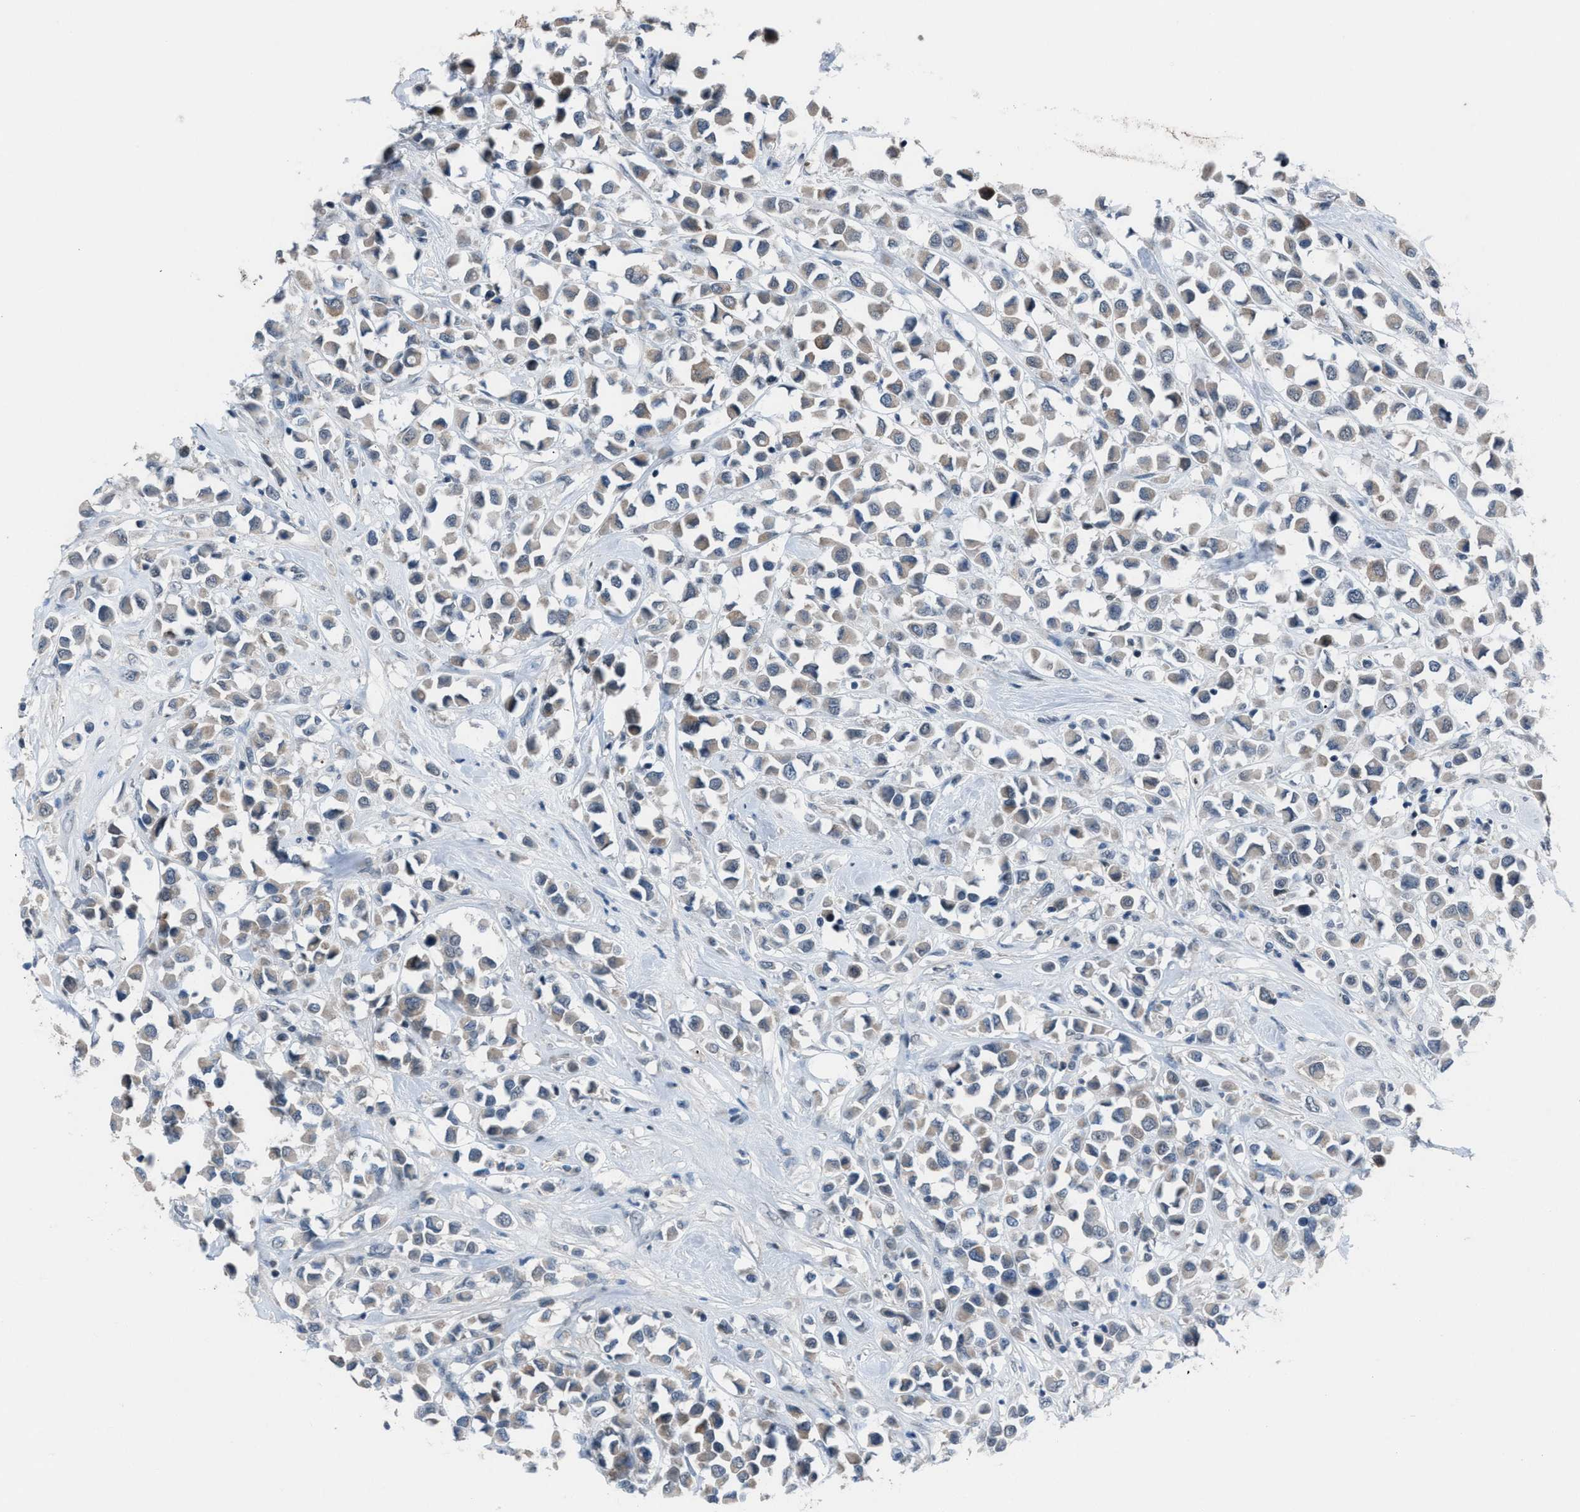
{"staining": {"intensity": "weak", "quantity": "<25%", "location": "cytoplasmic/membranous"}, "tissue": "breast cancer", "cell_type": "Tumor cells", "image_type": "cancer", "snomed": [{"axis": "morphology", "description": "Duct carcinoma"}, {"axis": "topography", "description": "Breast"}], "caption": "Immunohistochemical staining of human breast cancer demonstrates no significant expression in tumor cells. (DAB IHC, high magnification).", "gene": "ANAPC11", "patient": {"sex": "female", "age": 61}}